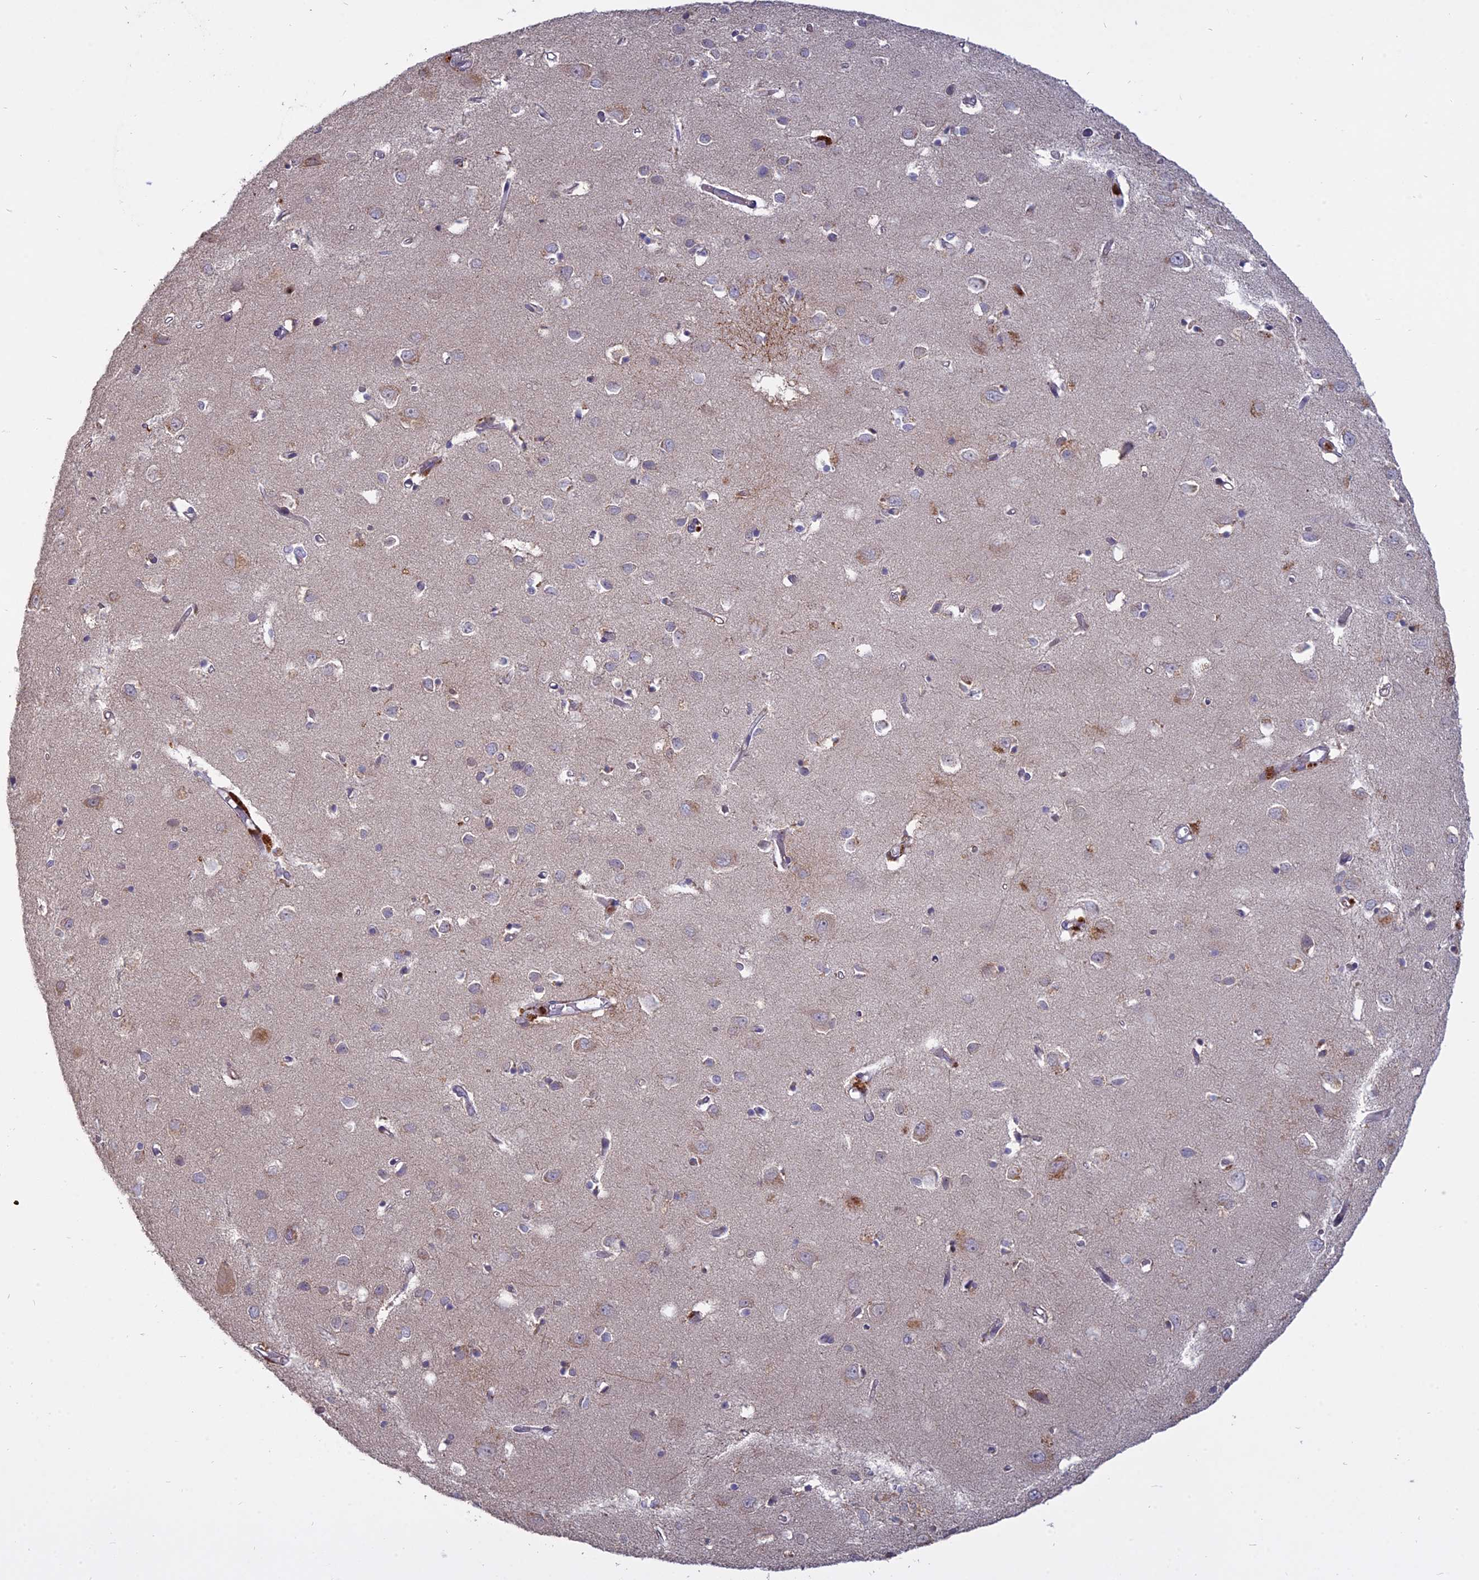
{"staining": {"intensity": "negative", "quantity": "none", "location": "none"}, "tissue": "cerebral cortex", "cell_type": "Endothelial cells", "image_type": "normal", "snomed": [{"axis": "morphology", "description": "Normal tissue, NOS"}, {"axis": "topography", "description": "Cerebral cortex"}], "caption": "IHC image of unremarkable cerebral cortex: cerebral cortex stained with DAB reveals no significant protein positivity in endothelial cells.", "gene": "TMEM208", "patient": {"sex": "female", "age": 64}}